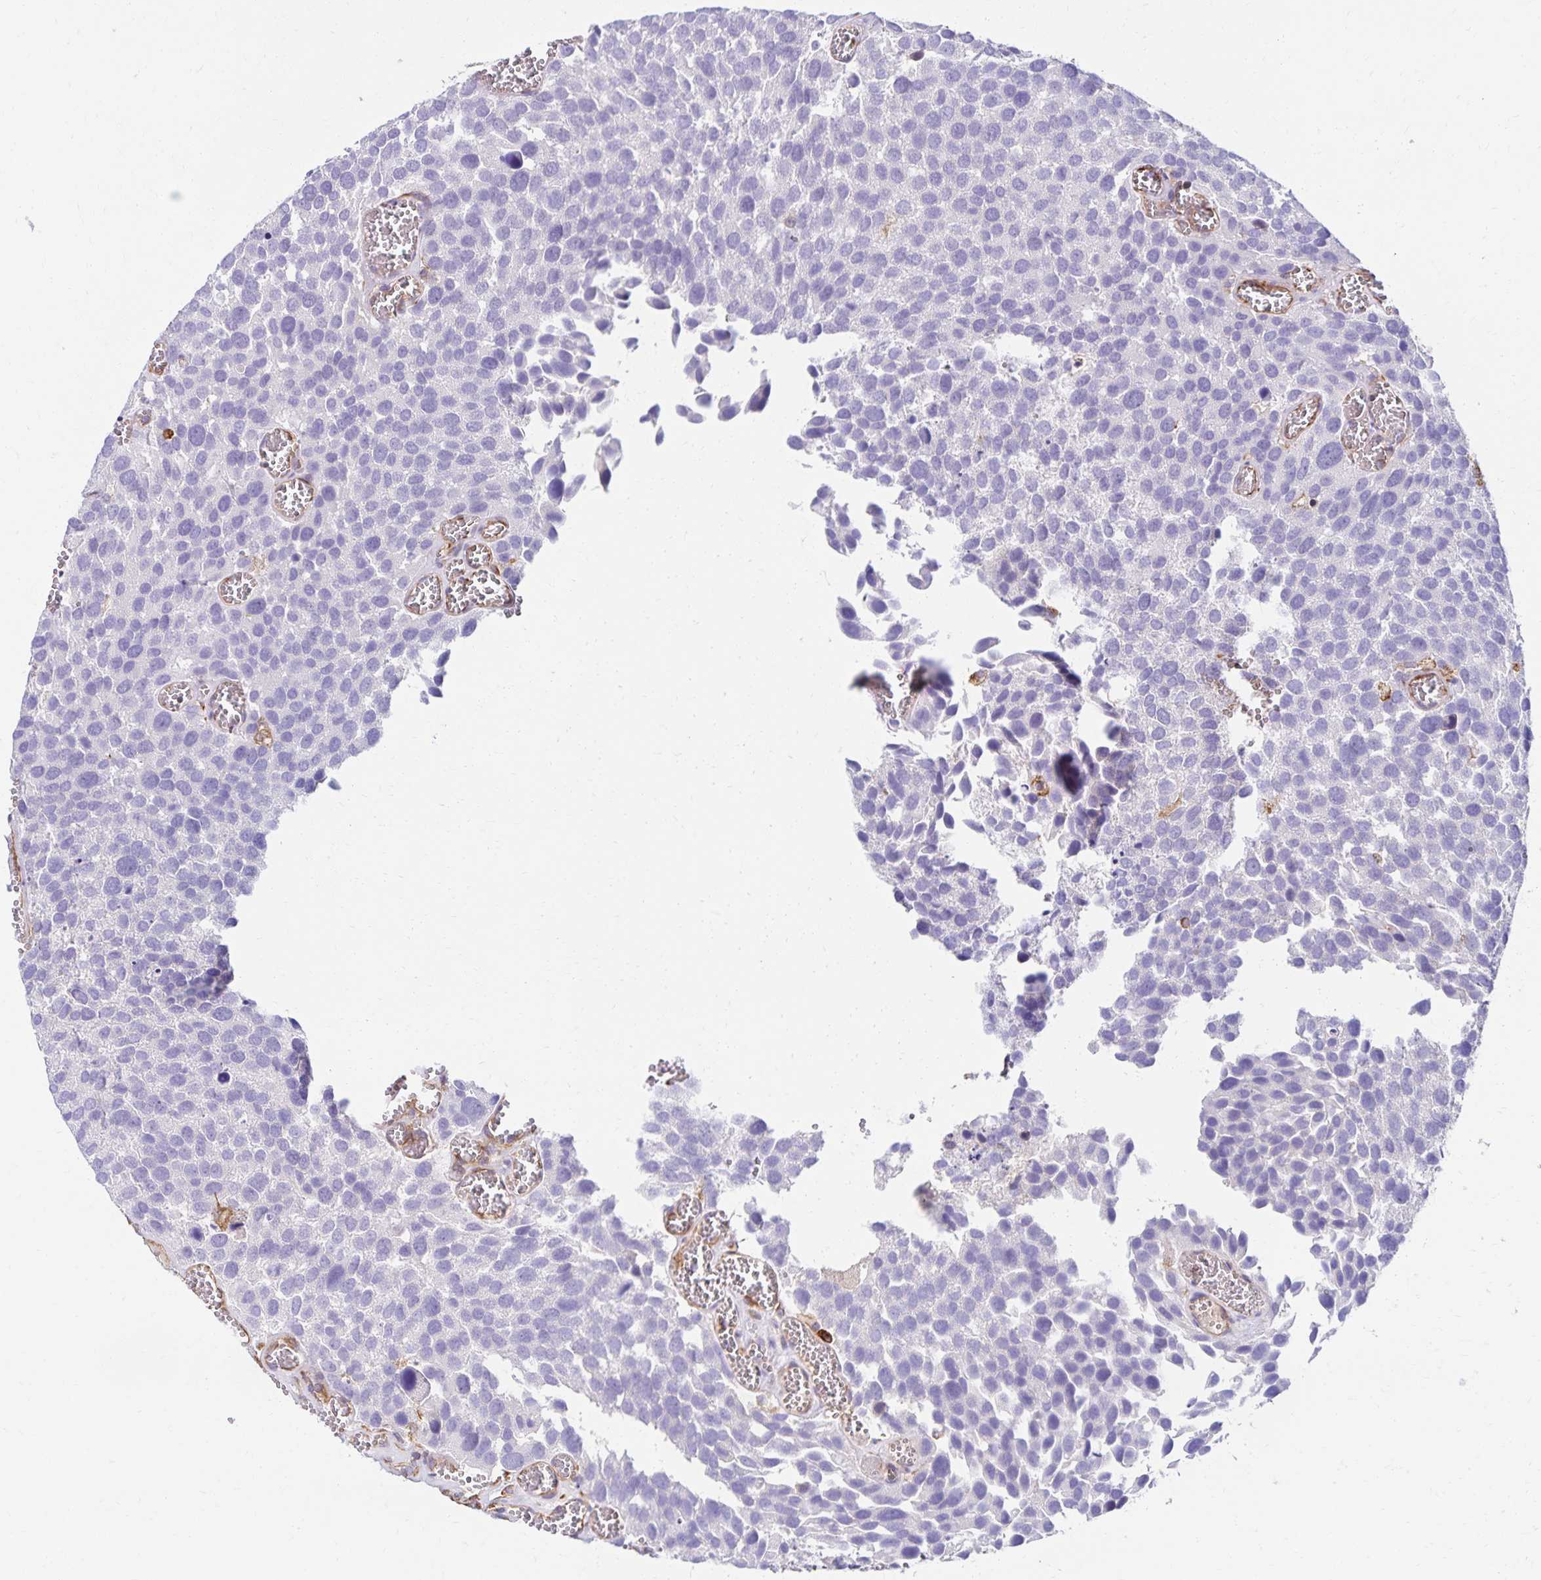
{"staining": {"intensity": "negative", "quantity": "none", "location": "none"}, "tissue": "urothelial cancer", "cell_type": "Tumor cells", "image_type": "cancer", "snomed": [{"axis": "morphology", "description": "Urothelial carcinoma, Low grade"}, {"axis": "topography", "description": "Urinary bladder"}], "caption": "Immunohistochemistry (IHC) image of neoplastic tissue: human urothelial carcinoma (low-grade) stained with DAB (3,3'-diaminobenzidine) reveals no significant protein staining in tumor cells. The staining is performed using DAB brown chromogen with nuclei counter-stained in using hematoxylin.", "gene": "TRPV6", "patient": {"sex": "female", "age": 69}}